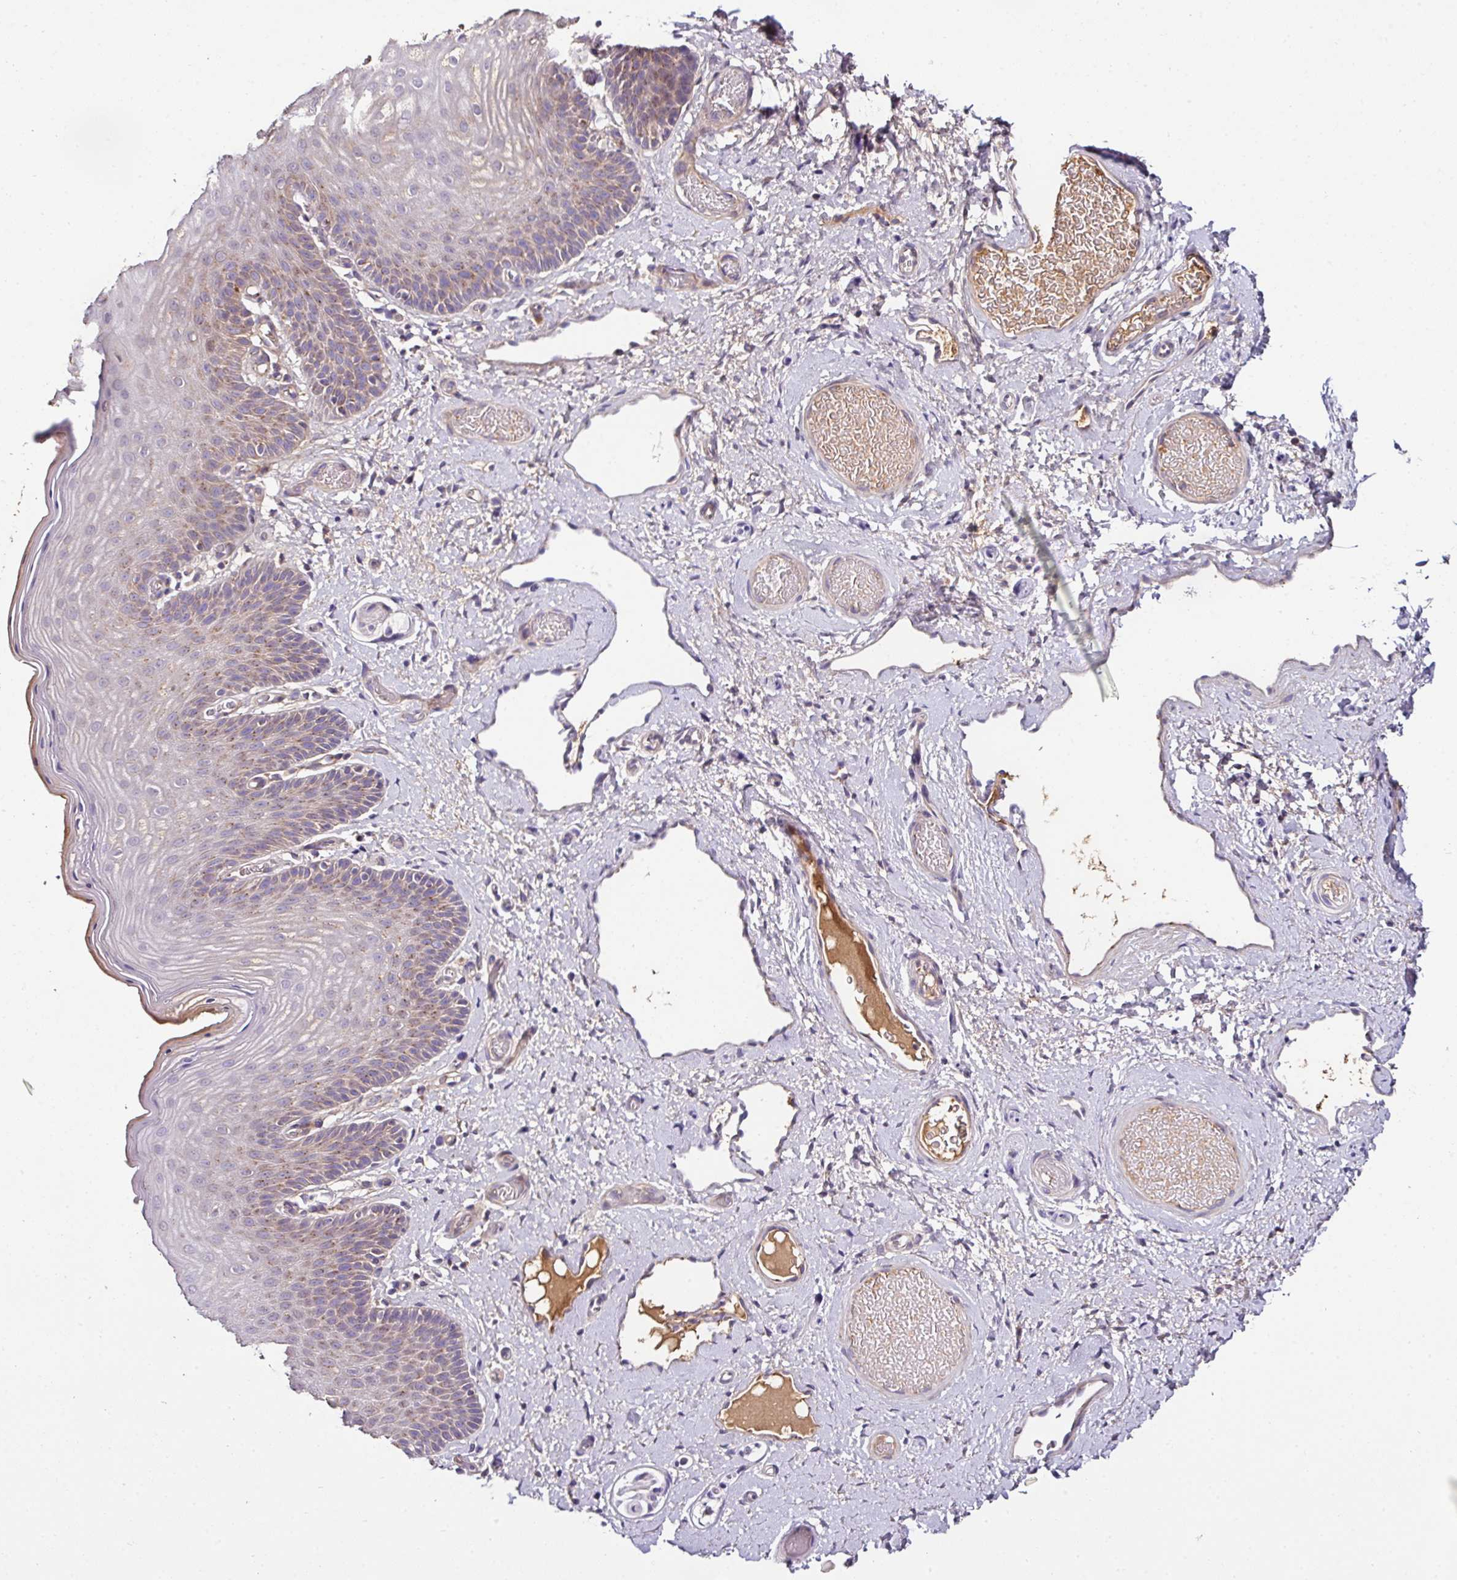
{"staining": {"intensity": "moderate", "quantity": "25%-75%", "location": "cytoplasmic/membranous"}, "tissue": "skin", "cell_type": "Epidermal cells", "image_type": "normal", "snomed": [{"axis": "morphology", "description": "Normal tissue, NOS"}, {"axis": "topography", "description": "Anal"}], "caption": "A medium amount of moderate cytoplasmic/membranous expression is identified in approximately 25%-75% of epidermal cells in normal skin.", "gene": "CPD", "patient": {"sex": "female", "age": 40}}